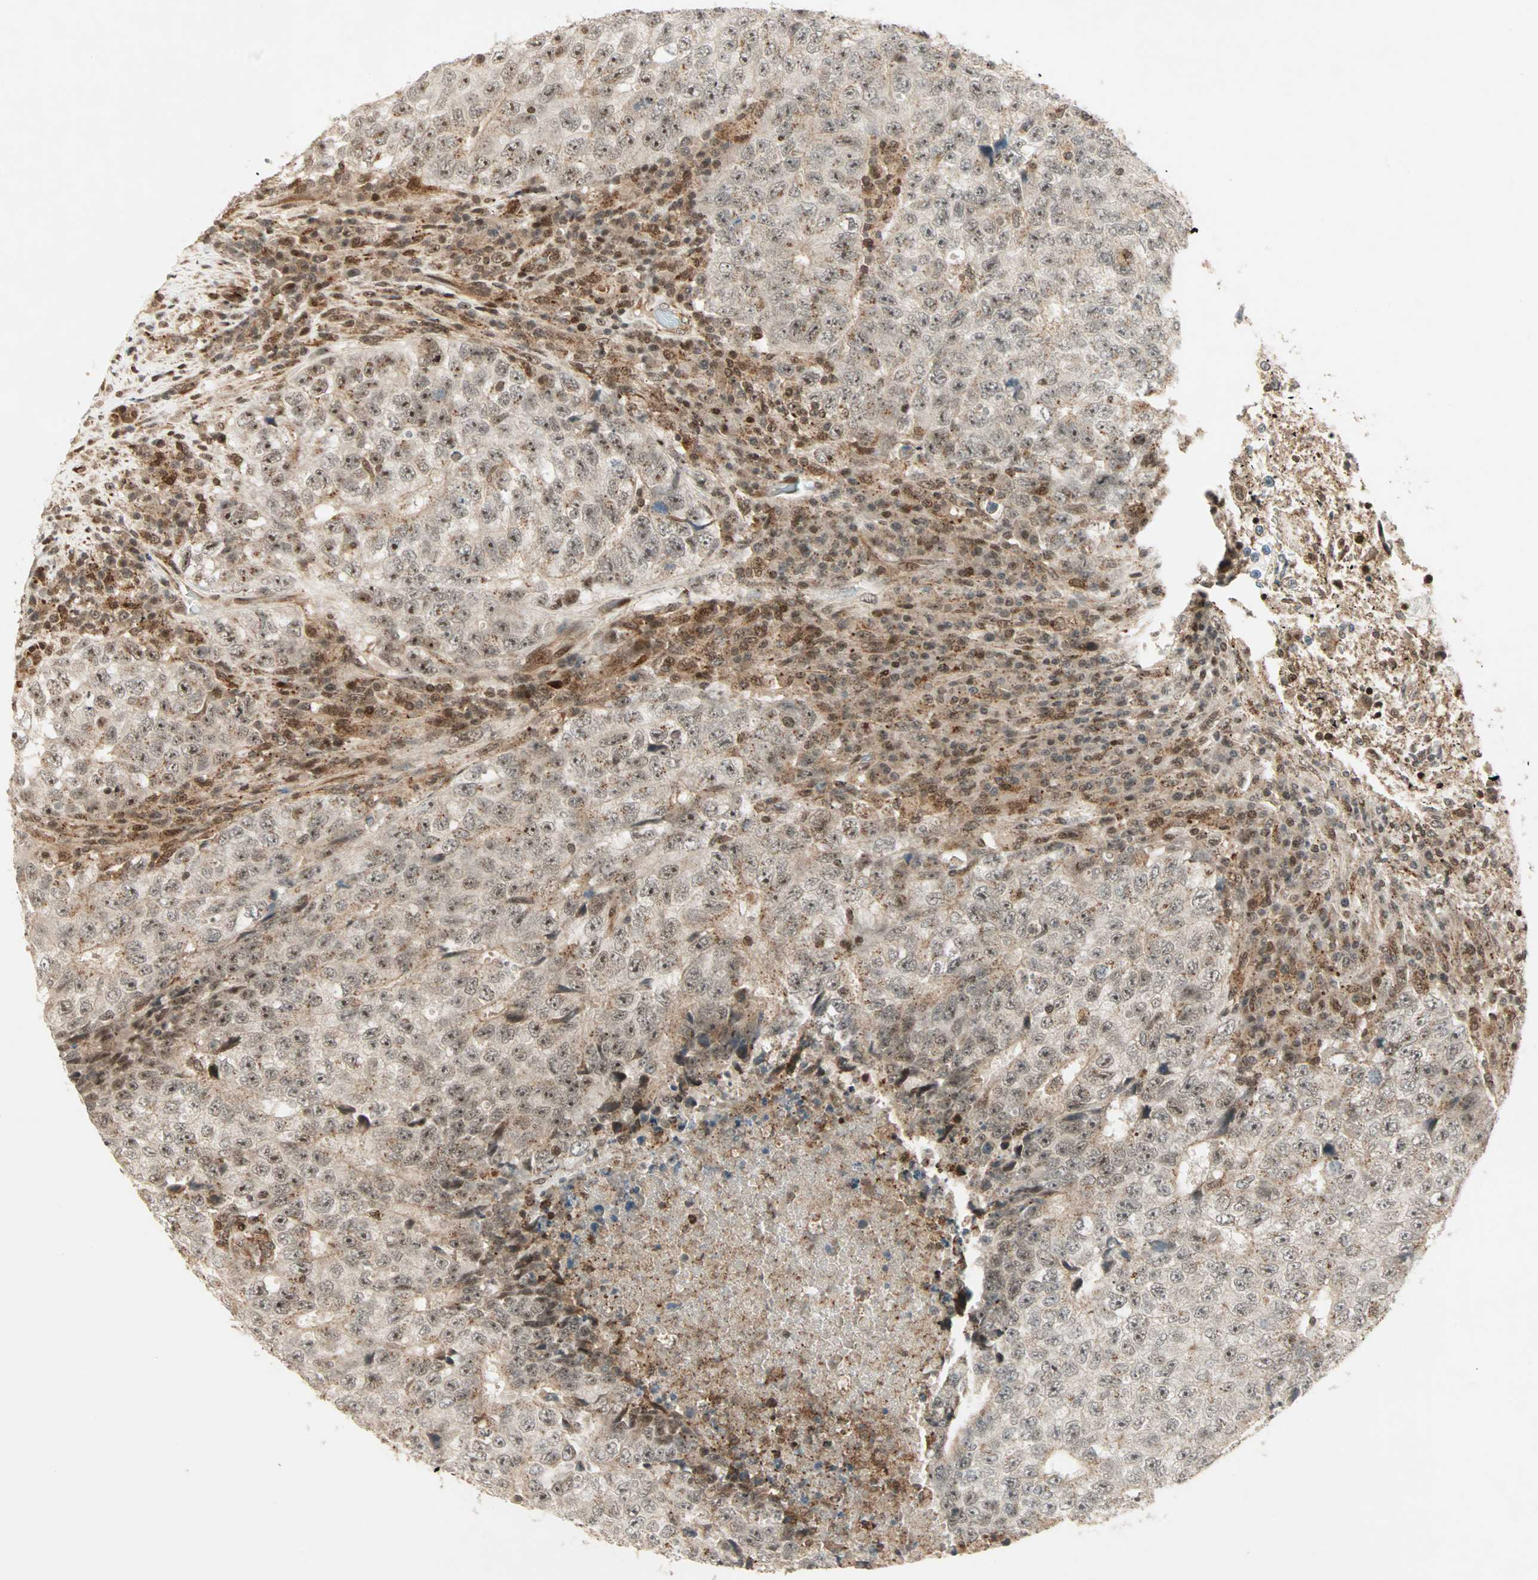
{"staining": {"intensity": "strong", "quantity": ">75%", "location": "cytoplasmic/membranous,nuclear"}, "tissue": "testis cancer", "cell_type": "Tumor cells", "image_type": "cancer", "snomed": [{"axis": "morphology", "description": "Necrosis, NOS"}, {"axis": "morphology", "description": "Carcinoma, Embryonal, NOS"}, {"axis": "topography", "description": "Testis"}], "caption": "Strong cytoplasmic/membranous and nuclear protein staining is seen in approximately >75% of tumor cells in testis cancer (embryonal carcinoma).", "gene": "ZBED9", "patient": {"sex": "male", "age": 19}}